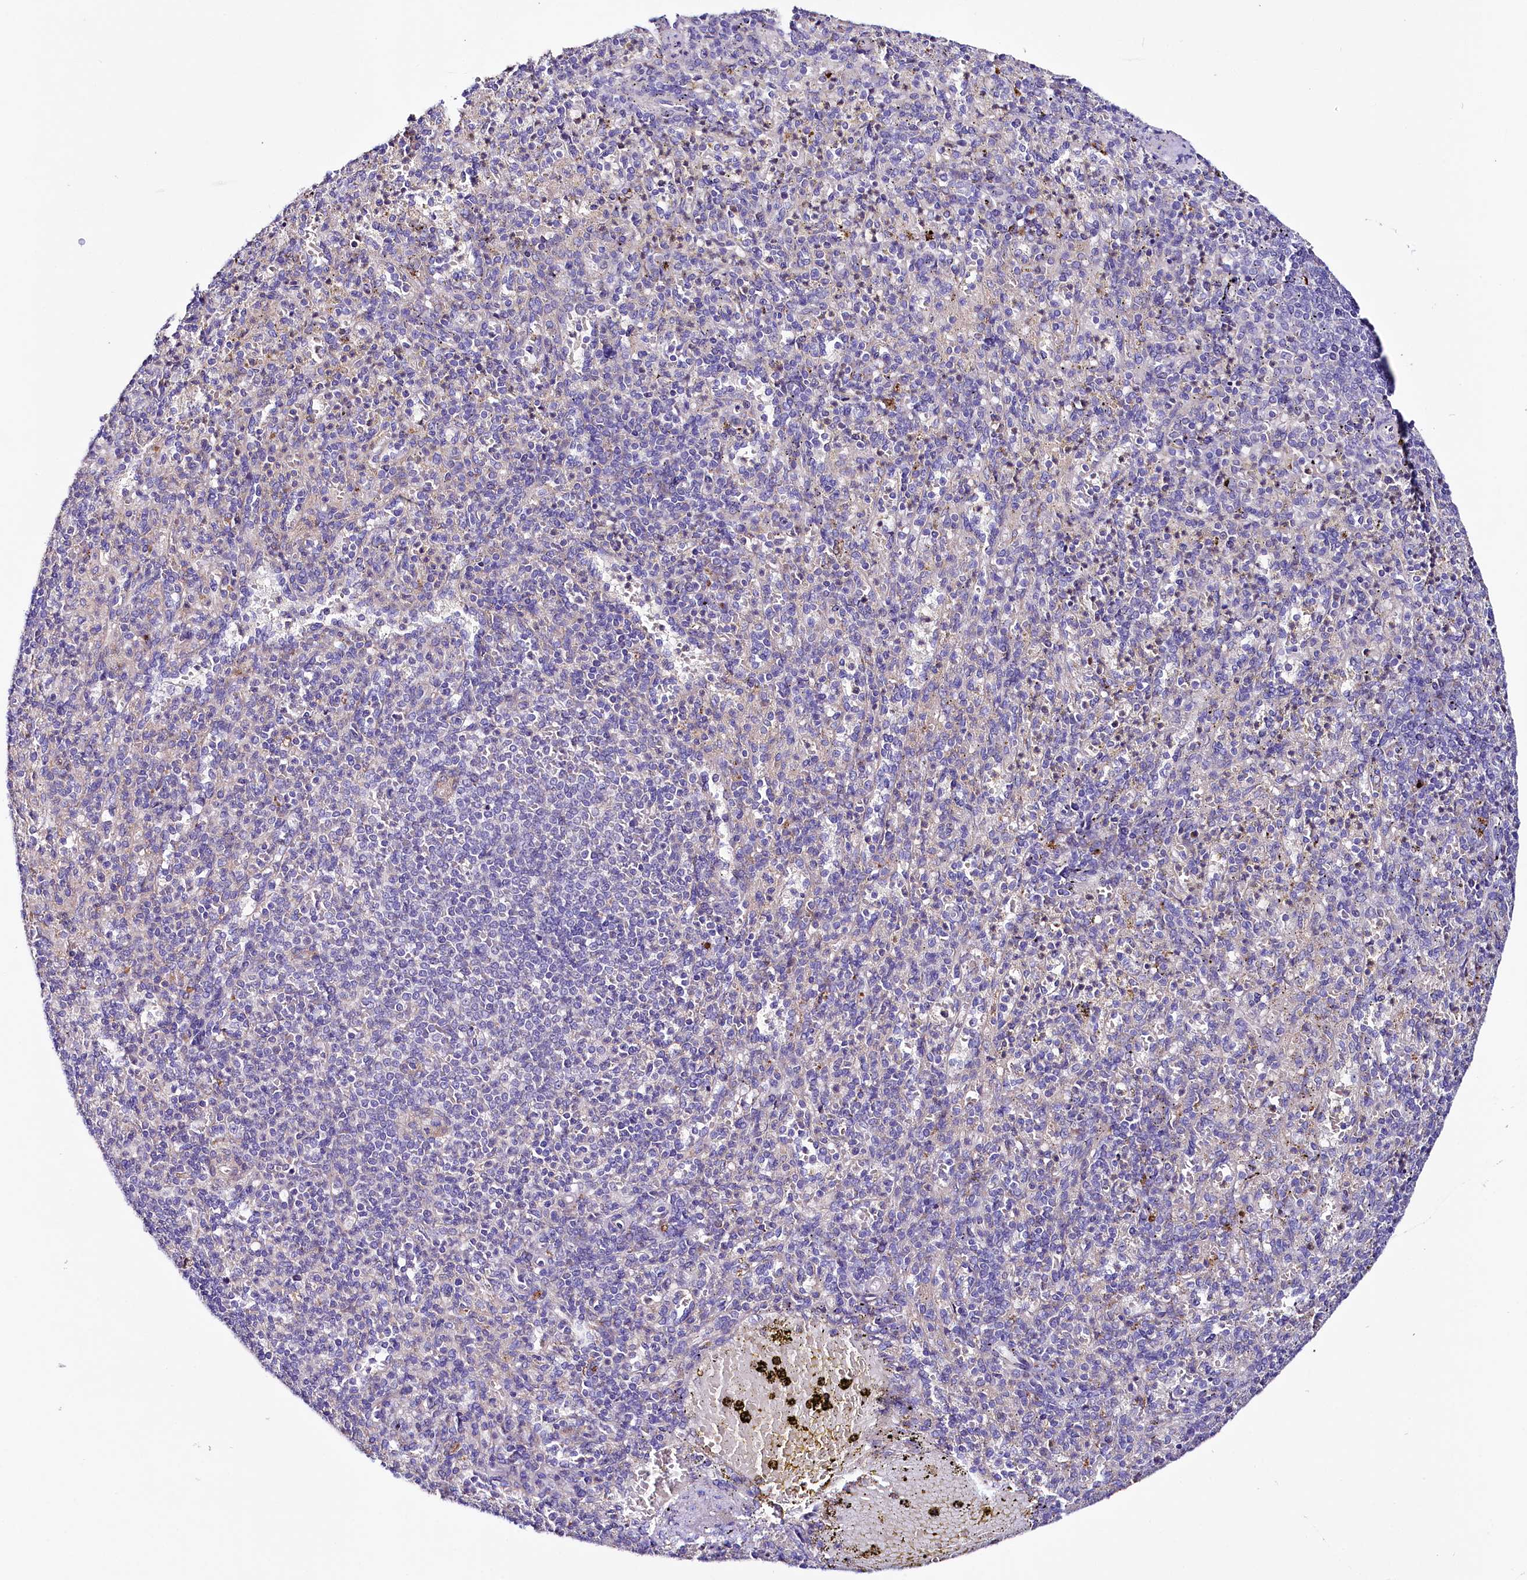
{"staining": {"intensity": "negative", "quantity": "none", "location": "none"}, "tissue": "spleen", "cell_type": "Cells in red pulp", "image_type": "normal", "snomed": [{"axis": "morphology", "description": "Normal tissue, NOS"}, {"axis": "topography", "description": "Spleen"}], "caption": "High magnification brightfield microscopy of unremarkable spleen stained with DAB (brown) and counterstained with hematoxylin (blue): cells in red pulp show no significant positivity.", "gene": "SACM1L", "patient": {"sex": "female", "age": 74}}